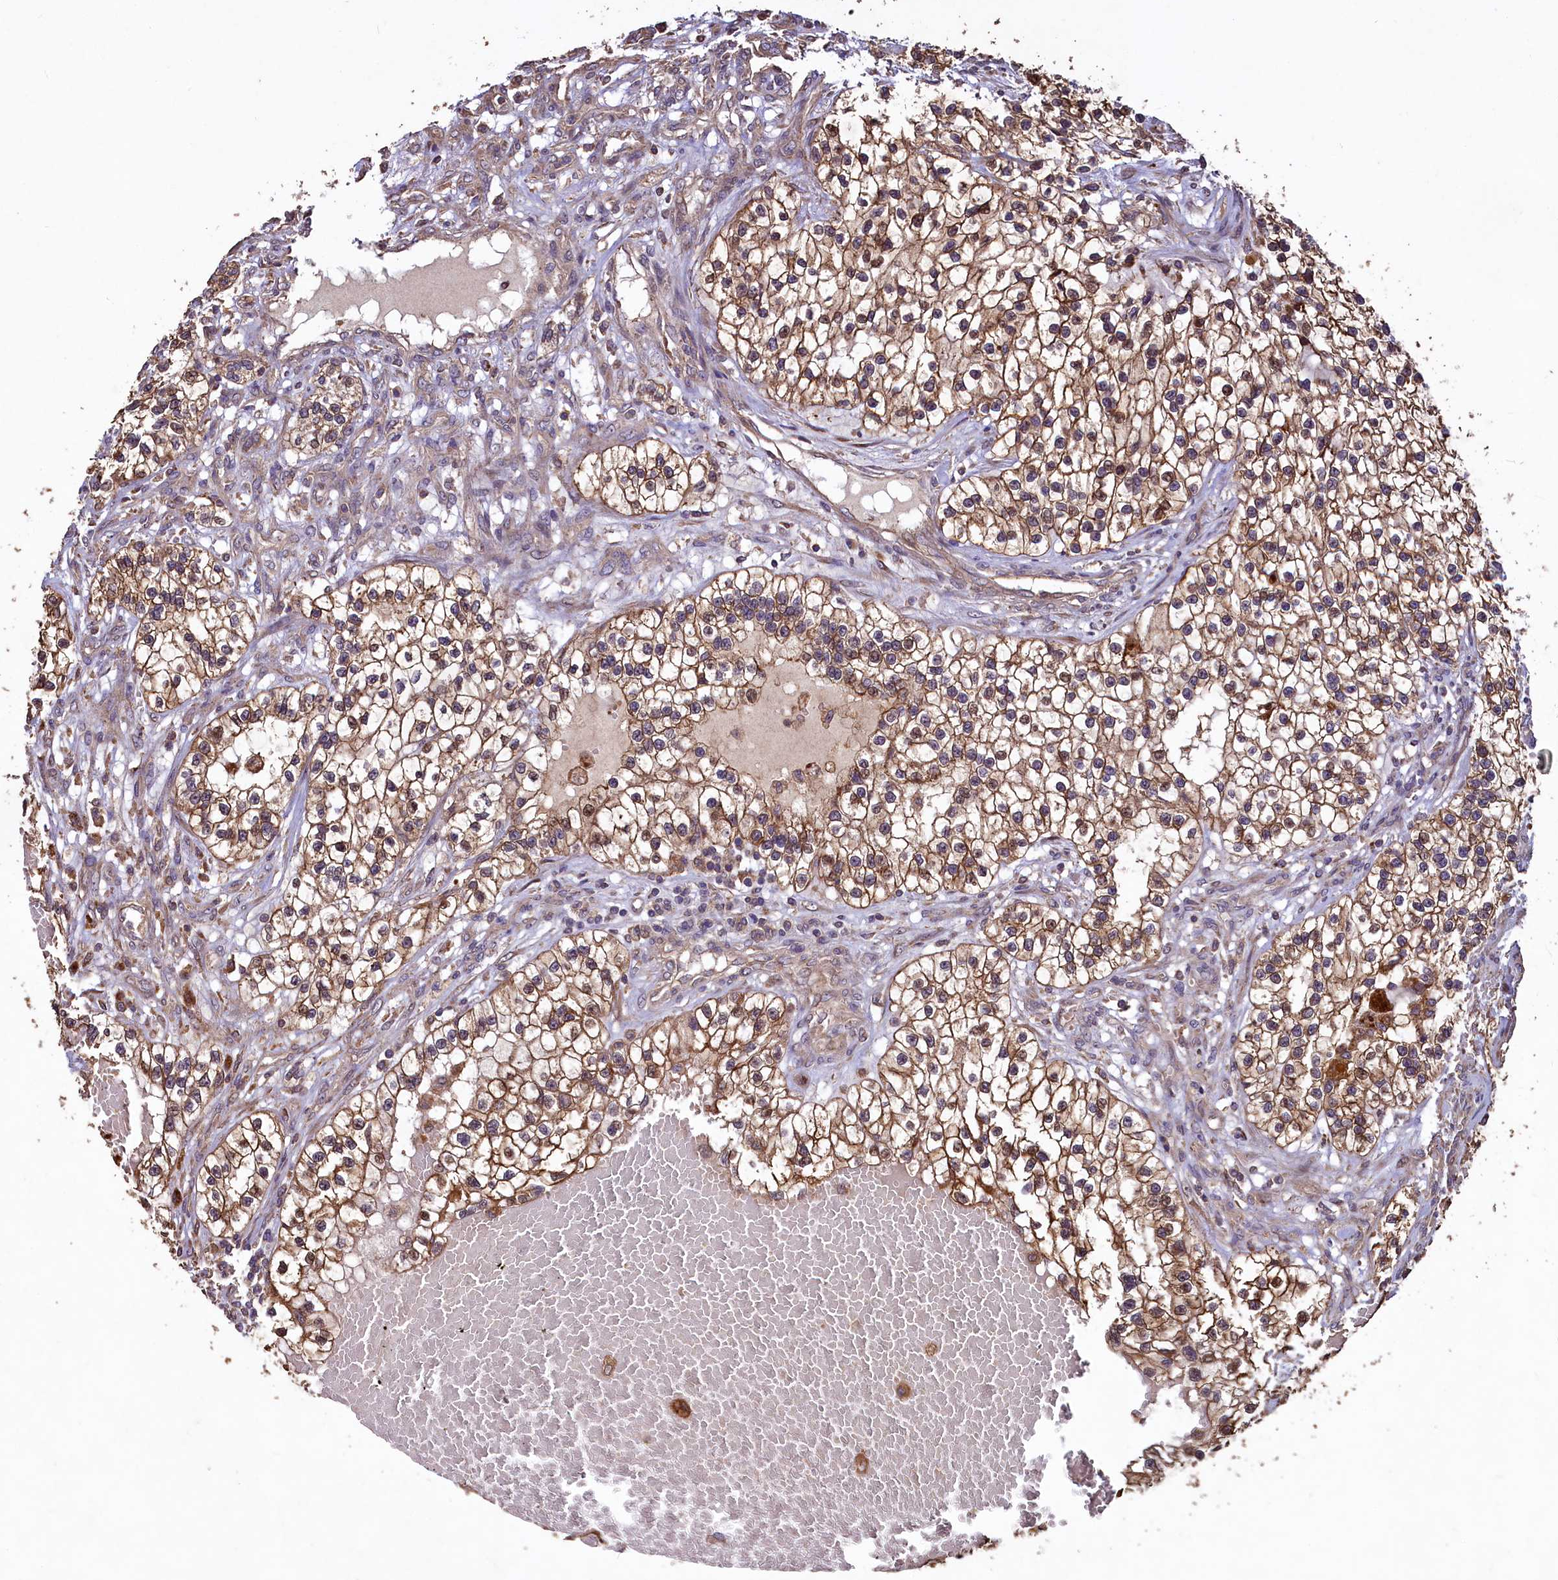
{"staining": {"intensity": "moderate", "quantity": ">75%", "location": "cytoplasmic/membranous"}, "tissue": "renal cancer", "cell_type": "Tumor cells", "image_type": "cancer", "snomed": [{"axis": "morphology", "description": "Adenocarcinoma, NOS"}, {"axis": "topography", "description": "Kidney"}], "caption": "Adenocarcinoma (renal) was stained to show a protein in brown. There is medium levels of moderate cytoplasmic/membranous positivity in about >75% of tumor cells. The protein is shown in brown color, while the nuclei are stained blue.", "gene": "TMEM98", "patient": {"sex": "female", "age": 57}}